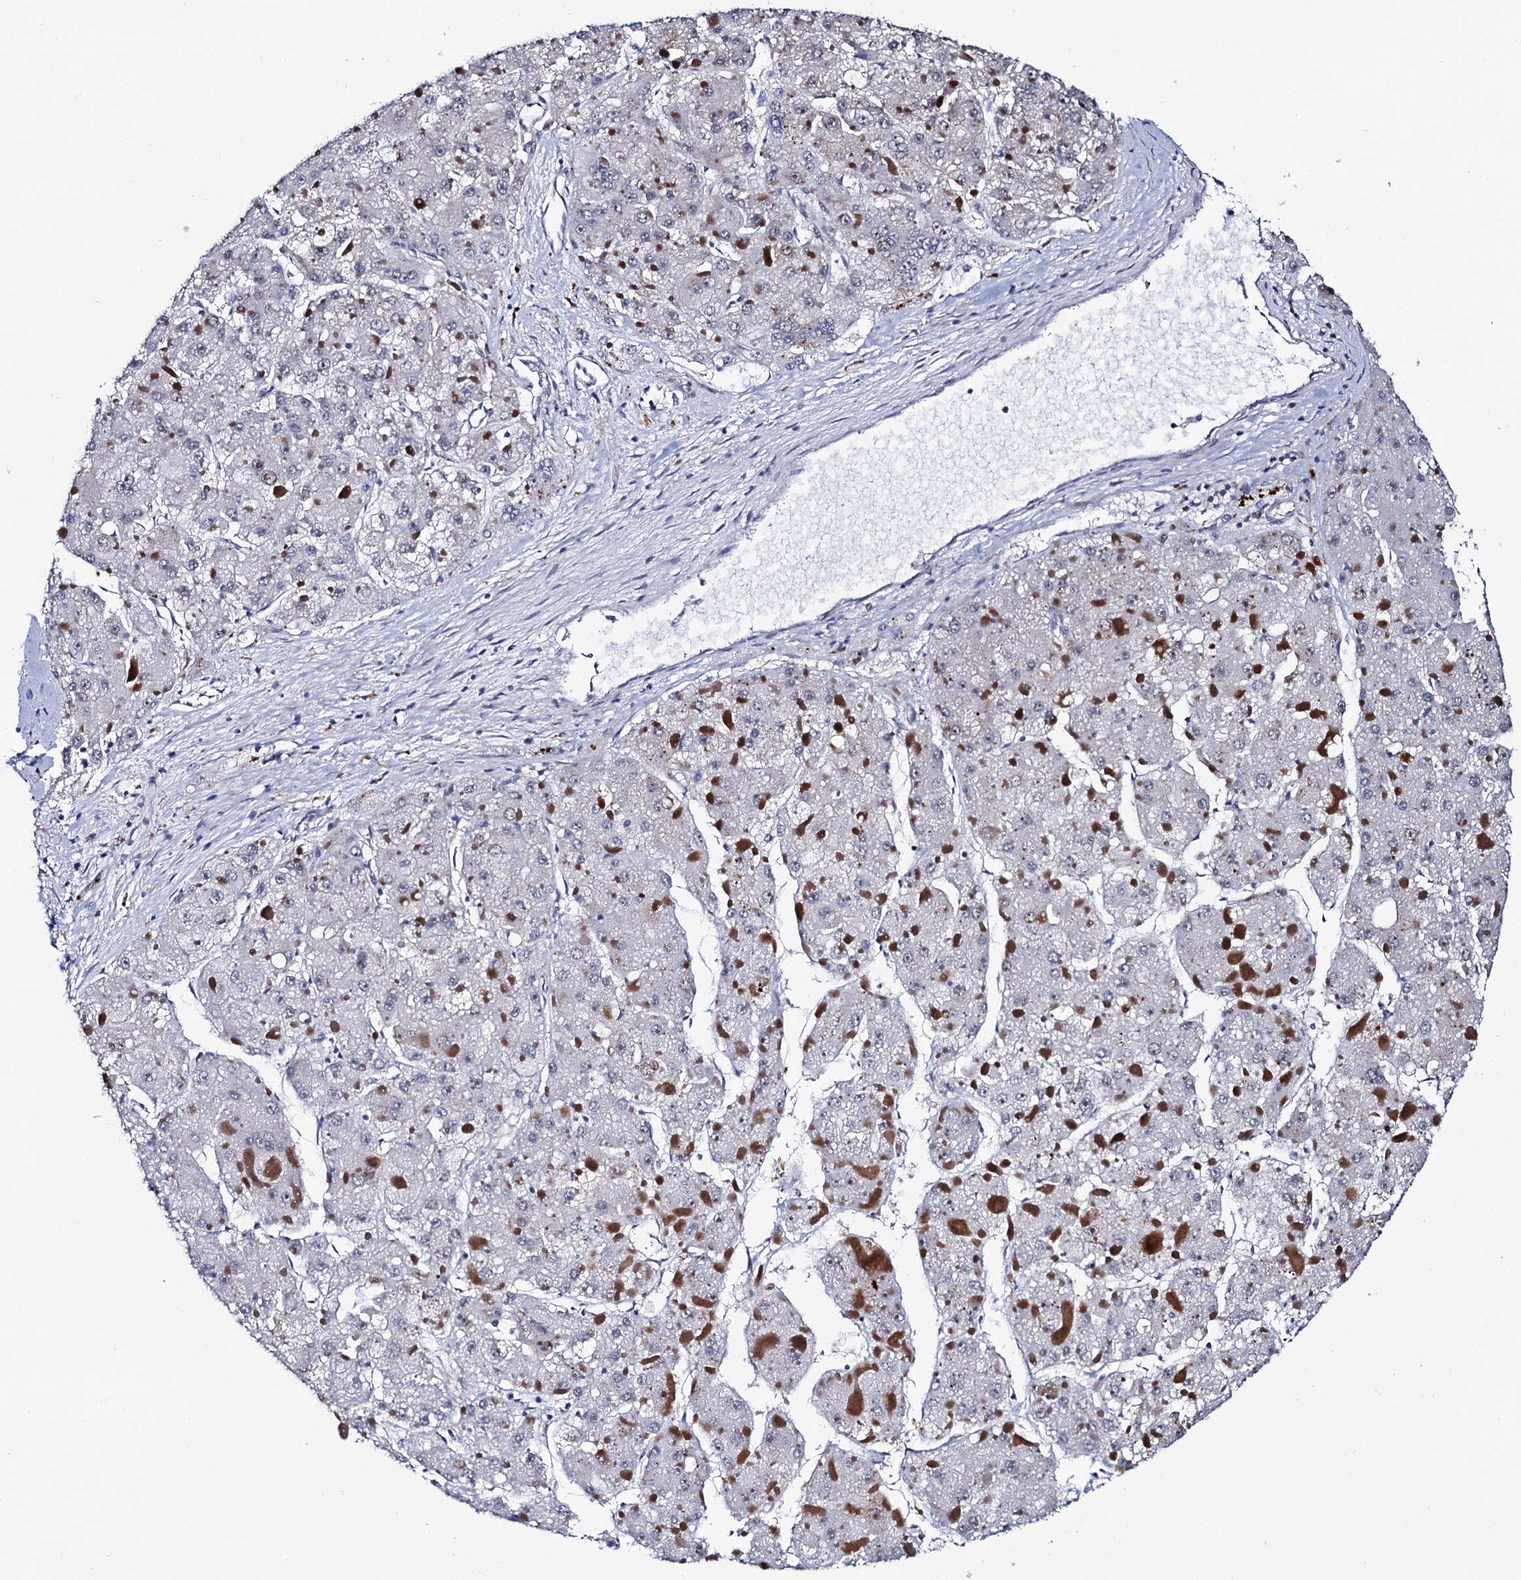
{"staining": {"intensity": "negative", "quantity": "none", "location": "none"}, "tissue": "liver cancer", "cell_type": "Tumor cells", "image_type": "cancer", "snomed": [{"axis": "morphology", "description": "Carcinoma, Hepatocellular, NOS"}, {"axis": "topography", "description": "Liver"}], "caption": "This is a histopathology image of immunohistochemistry (IHC) staining of liver cancer, which shows no expression in tumor cells.", "gene": "TRMT112", "patient": {"sex": "female", "age": 73}}